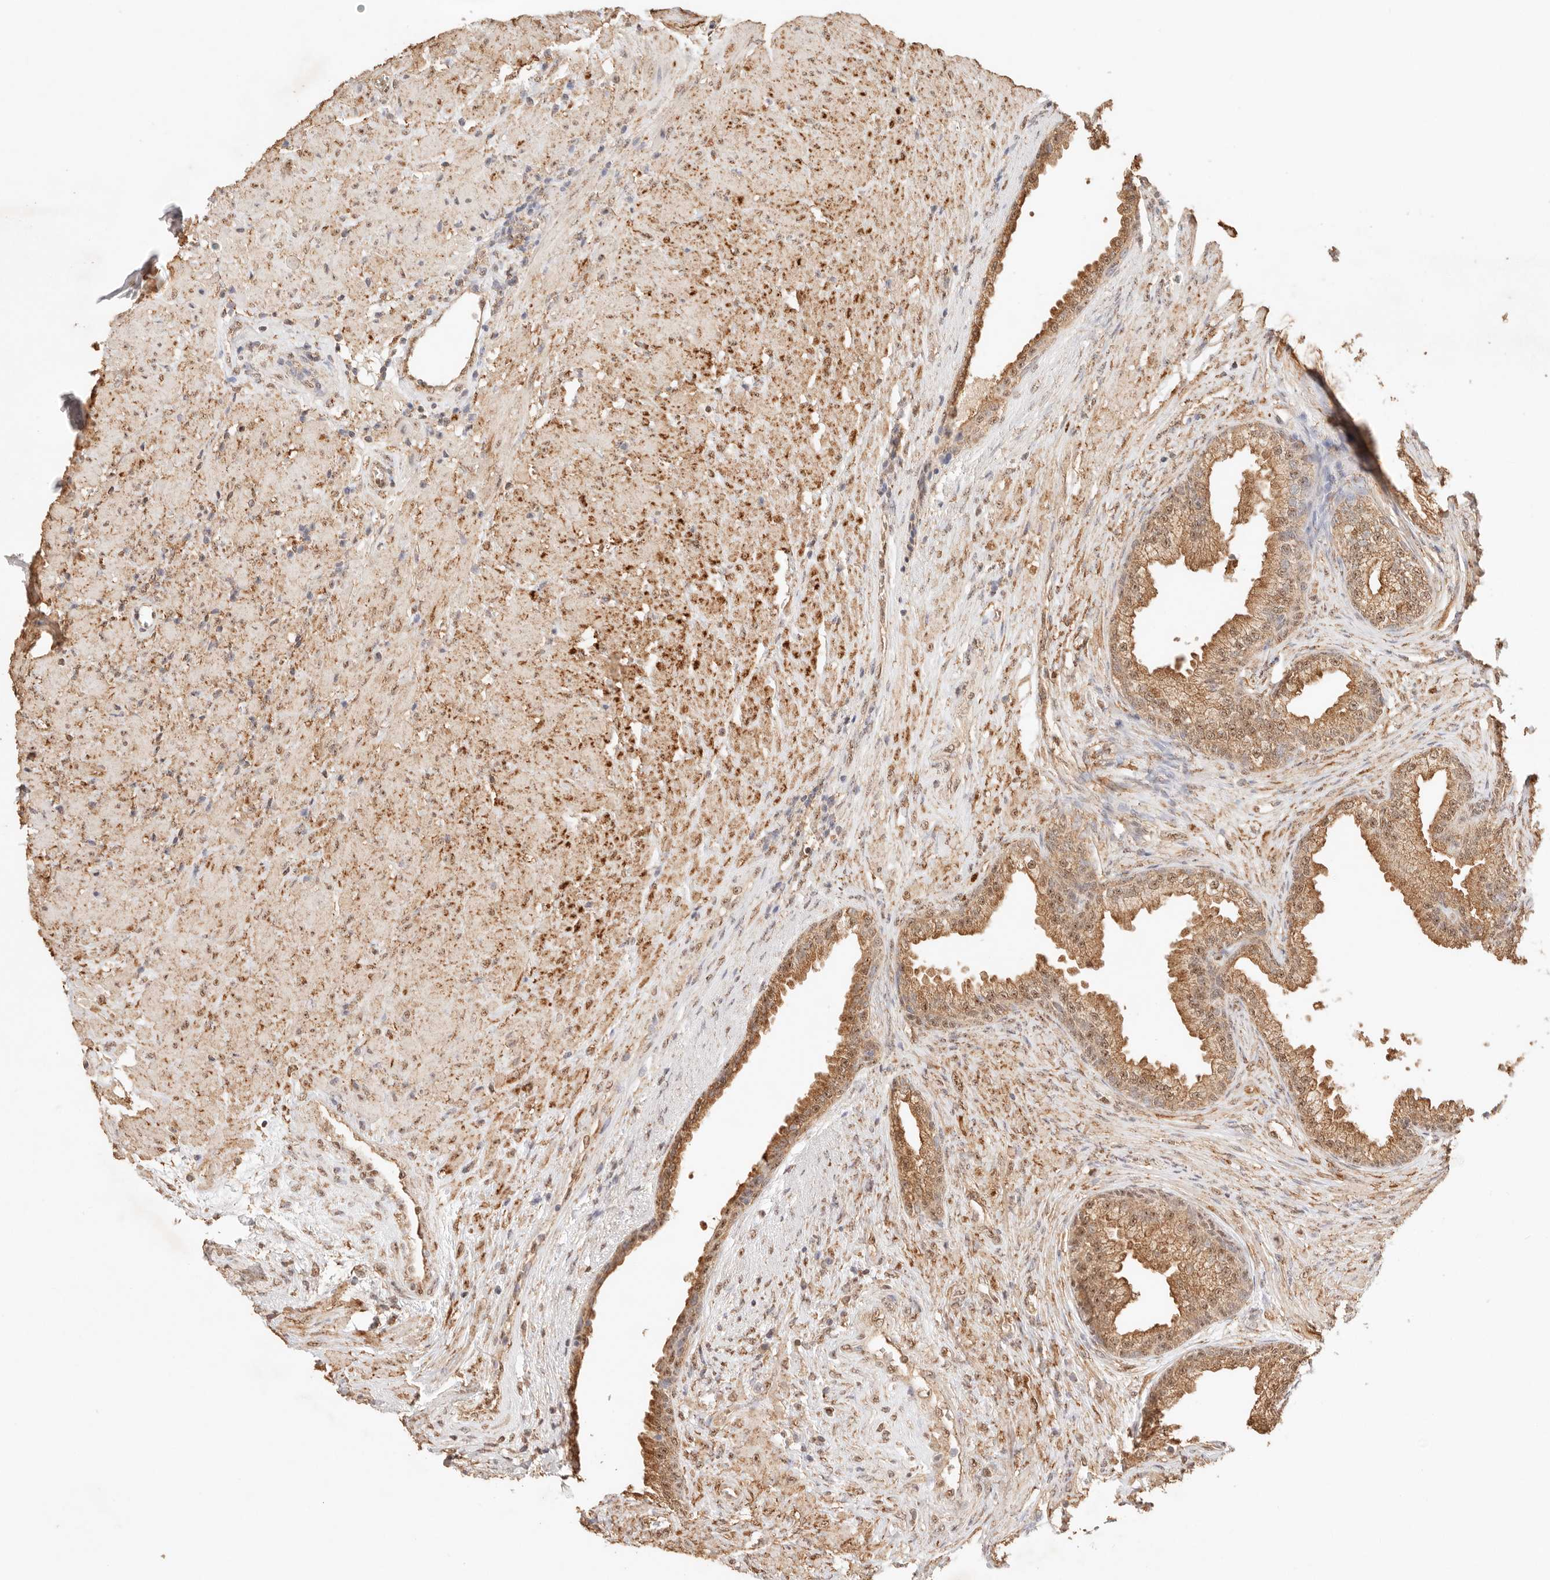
{"staining": {"intensity": "moderate", "quantity": ">75%", "location": "cytoplasmic/membranous,nuclear"}, "tissue": "prostate", "cell_type": "Glandular cells", "image_type": "normal", "snomed": [{"axis": "morphology", "description": "Normal tissue, NOS"}, {"axis": "topography", "description": "Prostate"}], "caption": "Protein positivity by immunohistochemistry displays moderate cytoplasmic/membranous,nuclear positivity in approximately >75% of glandular cells in normal prostate.", "gene": "IL1R2", "patient": {"sex": "male", "age": 76}}